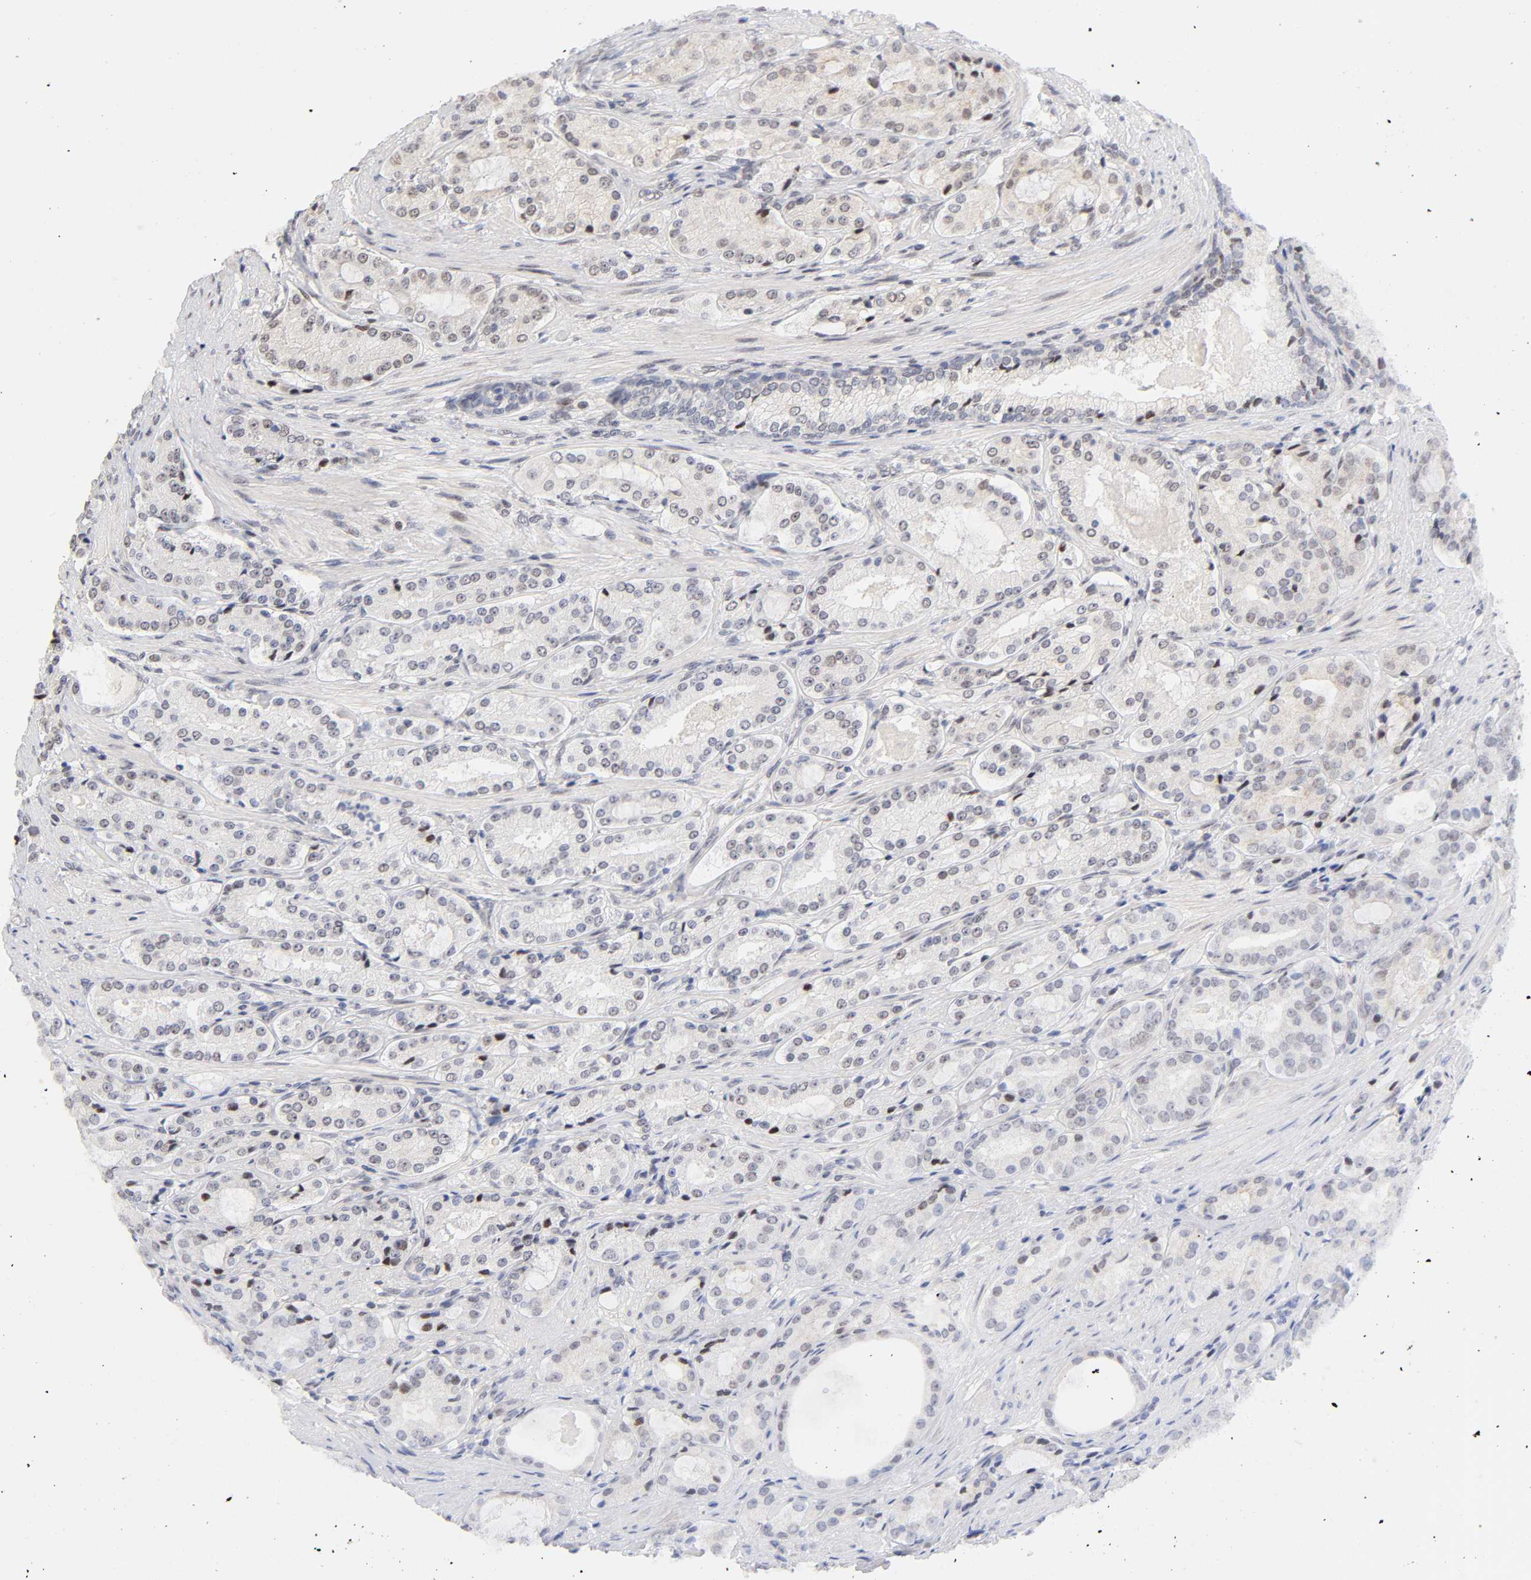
{"staining": {"intensity": "weak", "quantity": "25%-75%", "location": "nuclear"}, "tissue": "prostate cancer", "cell_type": "Tumor cells", "image_type": "cancer", "snomed": [{"axis": "morphology", "description": "Adenocarcinoma, High grade"}, {"axis": "topography", "description": "Prostate"}], "caption": "Adenocarcinoma (high-grade) (prostate) stained with a brown dye demonstrates weak nuclear positive expression in about 25%-75% of tumor cells.", "gene": "TP53RK", "patient": {"sex": "male", "age": 72}}